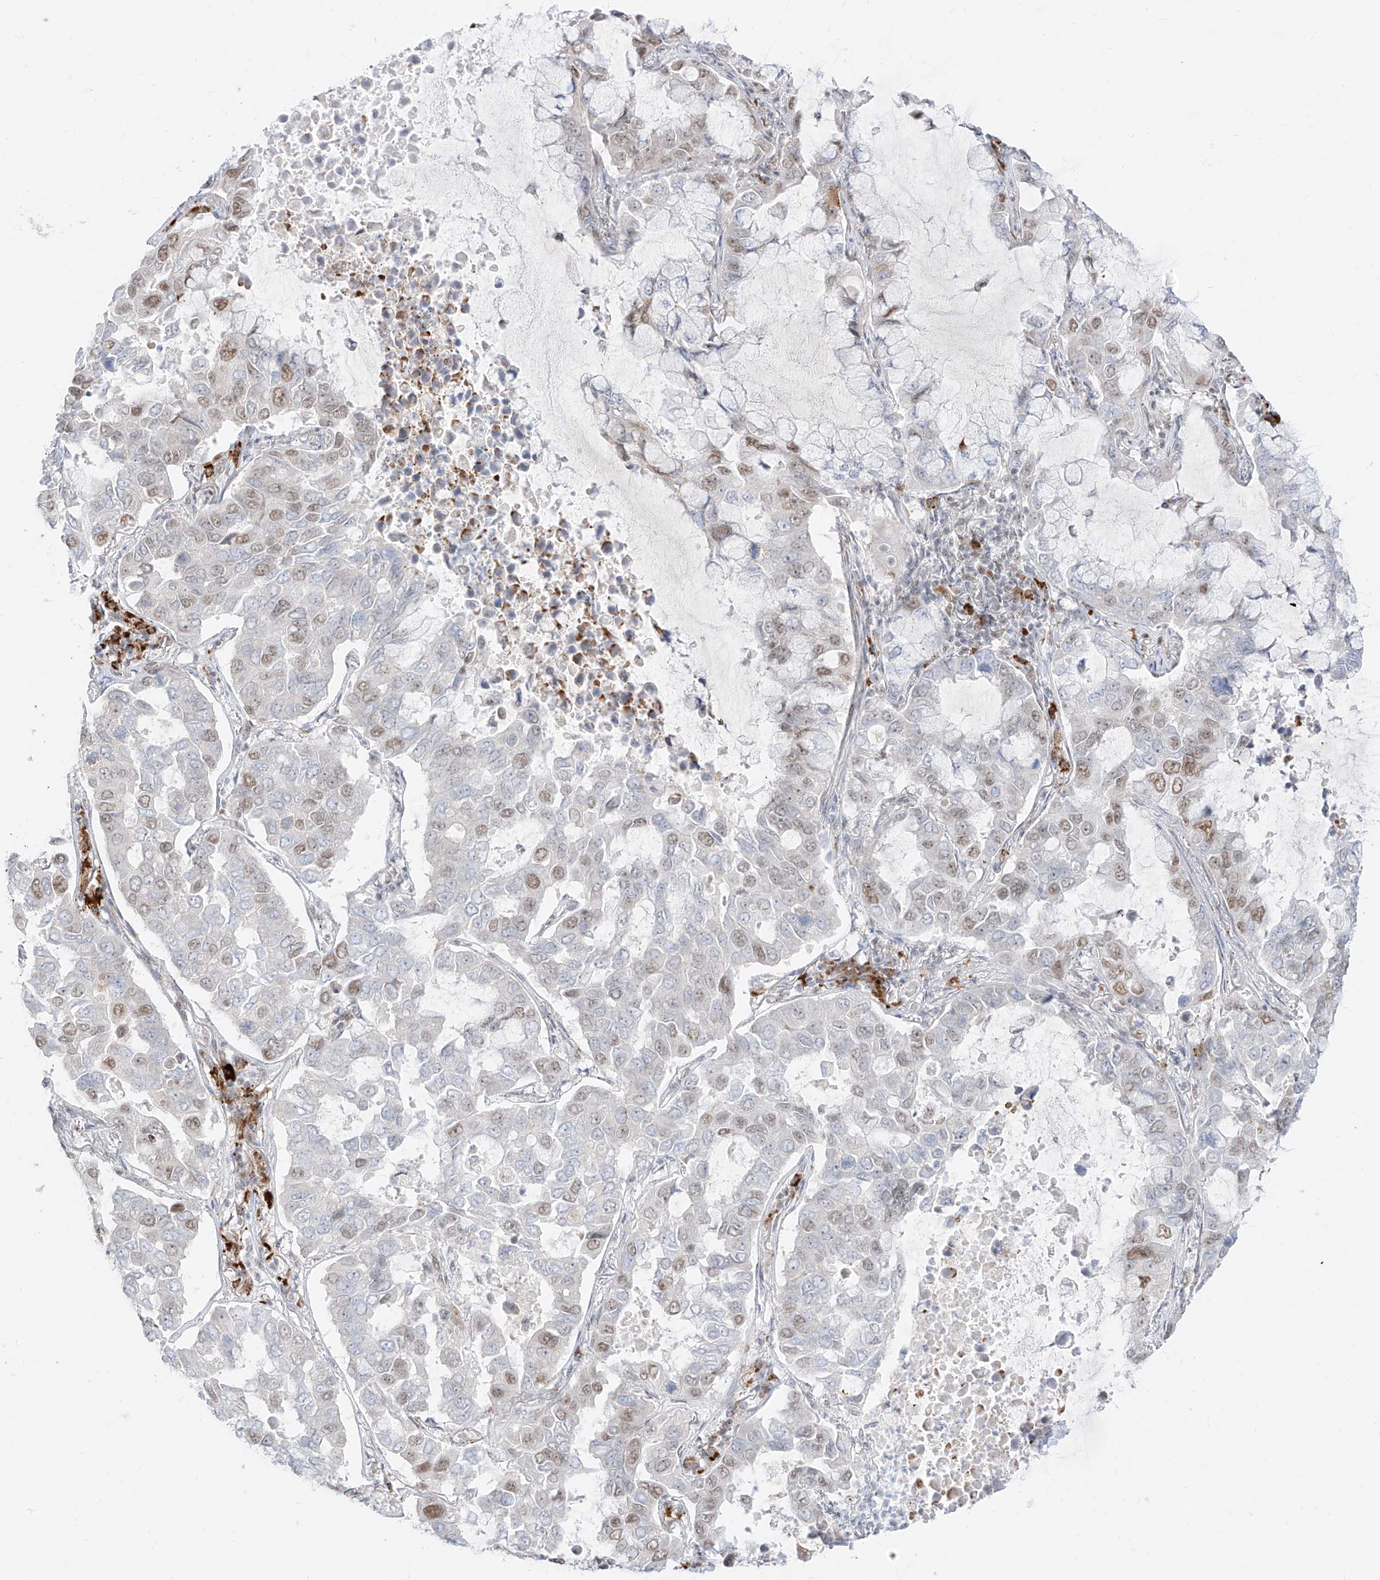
{"staining": {"intensity": "moderate", "quantity": "25%-75%", "location": "nuclear"}, "tissue": "lung cancer", "cell_type": "Tumor cells", "image_type": "cancer", "snomed": [{"axis": "morphology", "description": "Adenocarcinoma, NOS"}, {"axis": "topography", "description": "Lung"}], "caption": "Adenocarcinoma (lung) stained with DAB (3,3'-diaminobenzidine) IHC demonstrates medium levels of moderate nuclear positivity in about 25%-75% of tumor cells.", "gene": "SUPT5H", "patient": {"sex": "male", "age": 64}}